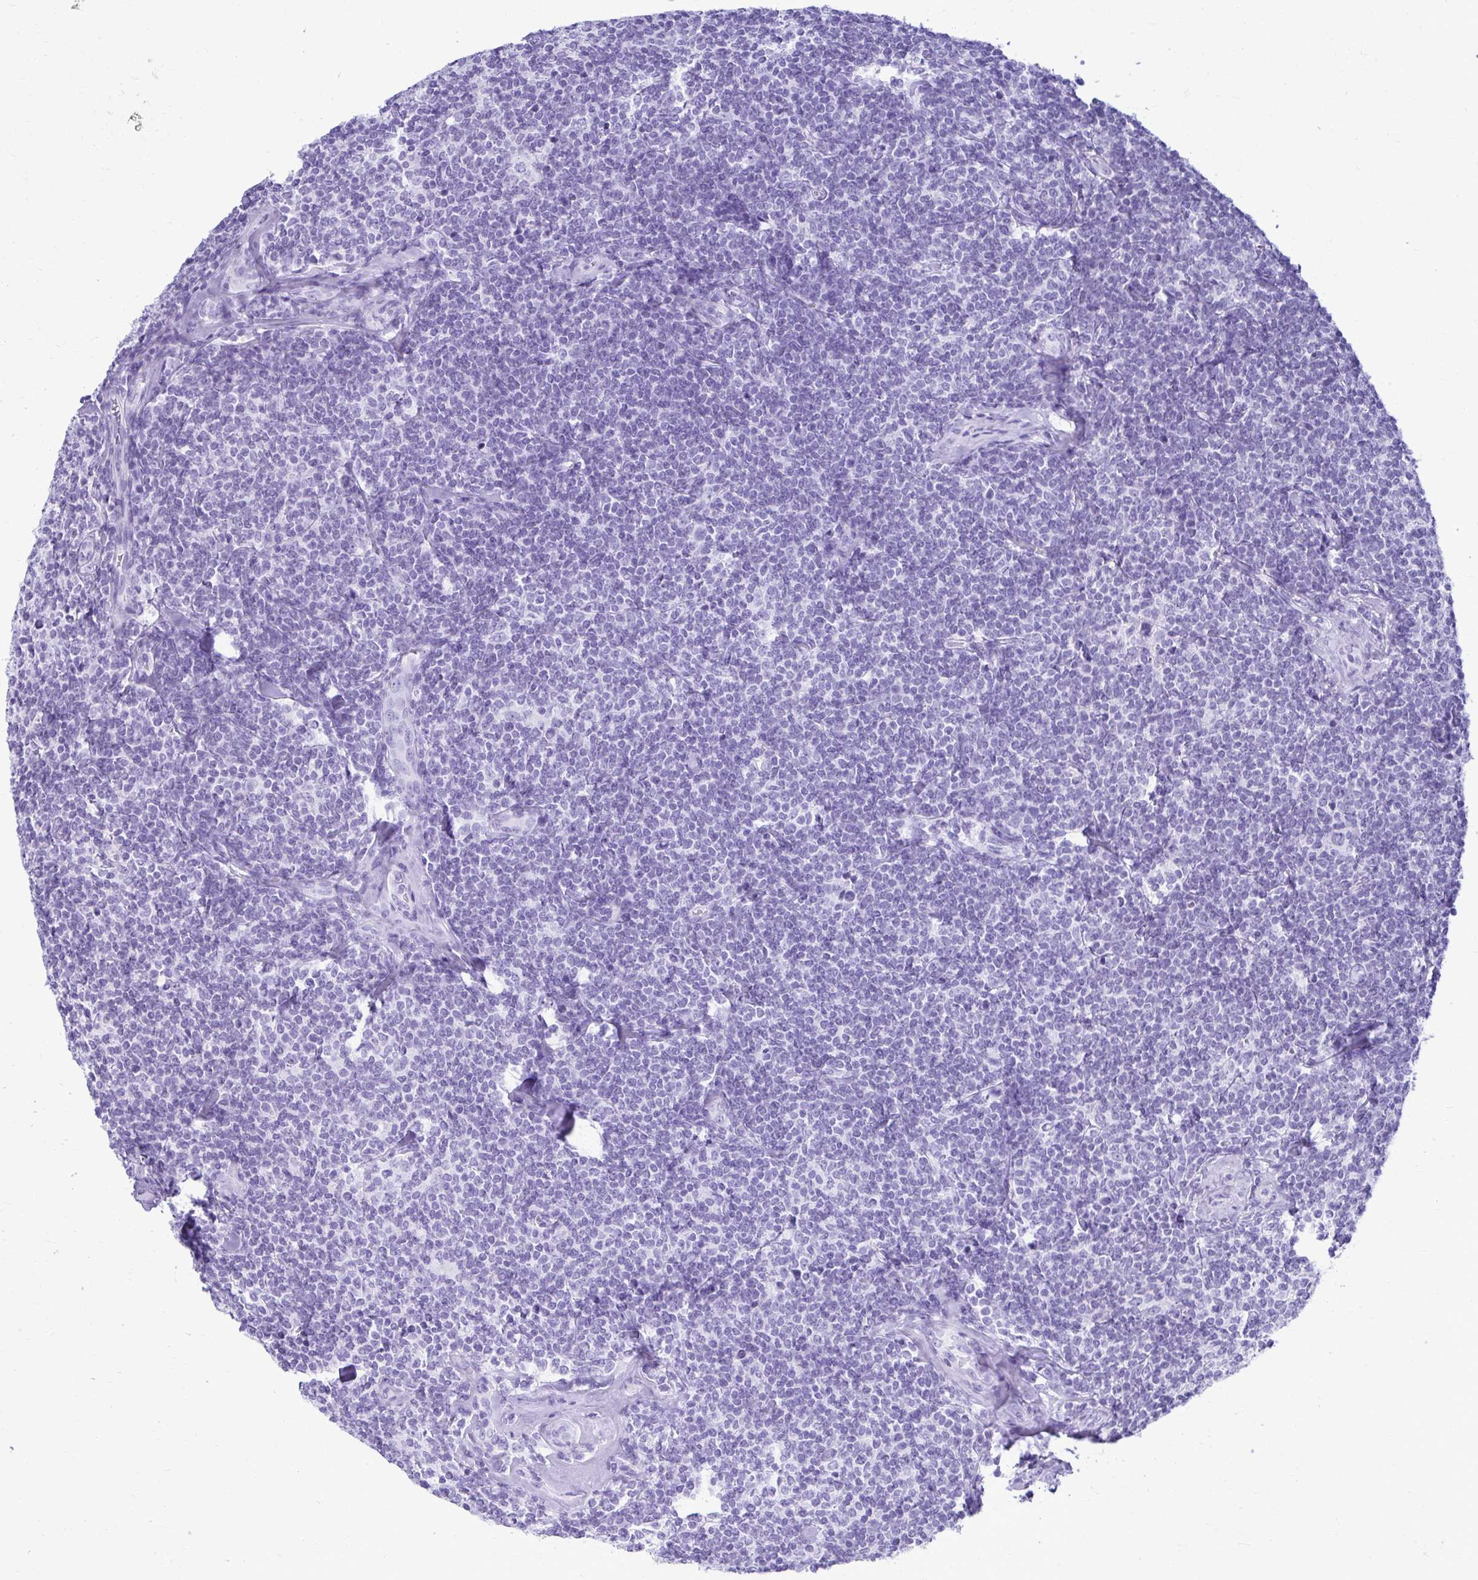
{"staining": {"intensity": "negative", "quantity": "none", "location": "none"}, "tissue": "lymphoma", "cell_type": "Tumor cells", "image_type": "cancer", "snomed": [{"axis": "morphology", "description": "Malignant lymphoma, non-Hodgkin's type, Low grade"}, {"axis": "topography", "description": "Lymph node"}], "caption": "This image is of lymphoma stained with IHC to label a protein in brown with the nuclei are counter-stained blue. There is no positivity in tumor cells.", "gene": "ATP4B", "patient": {"sex": "female", "age": 56}}